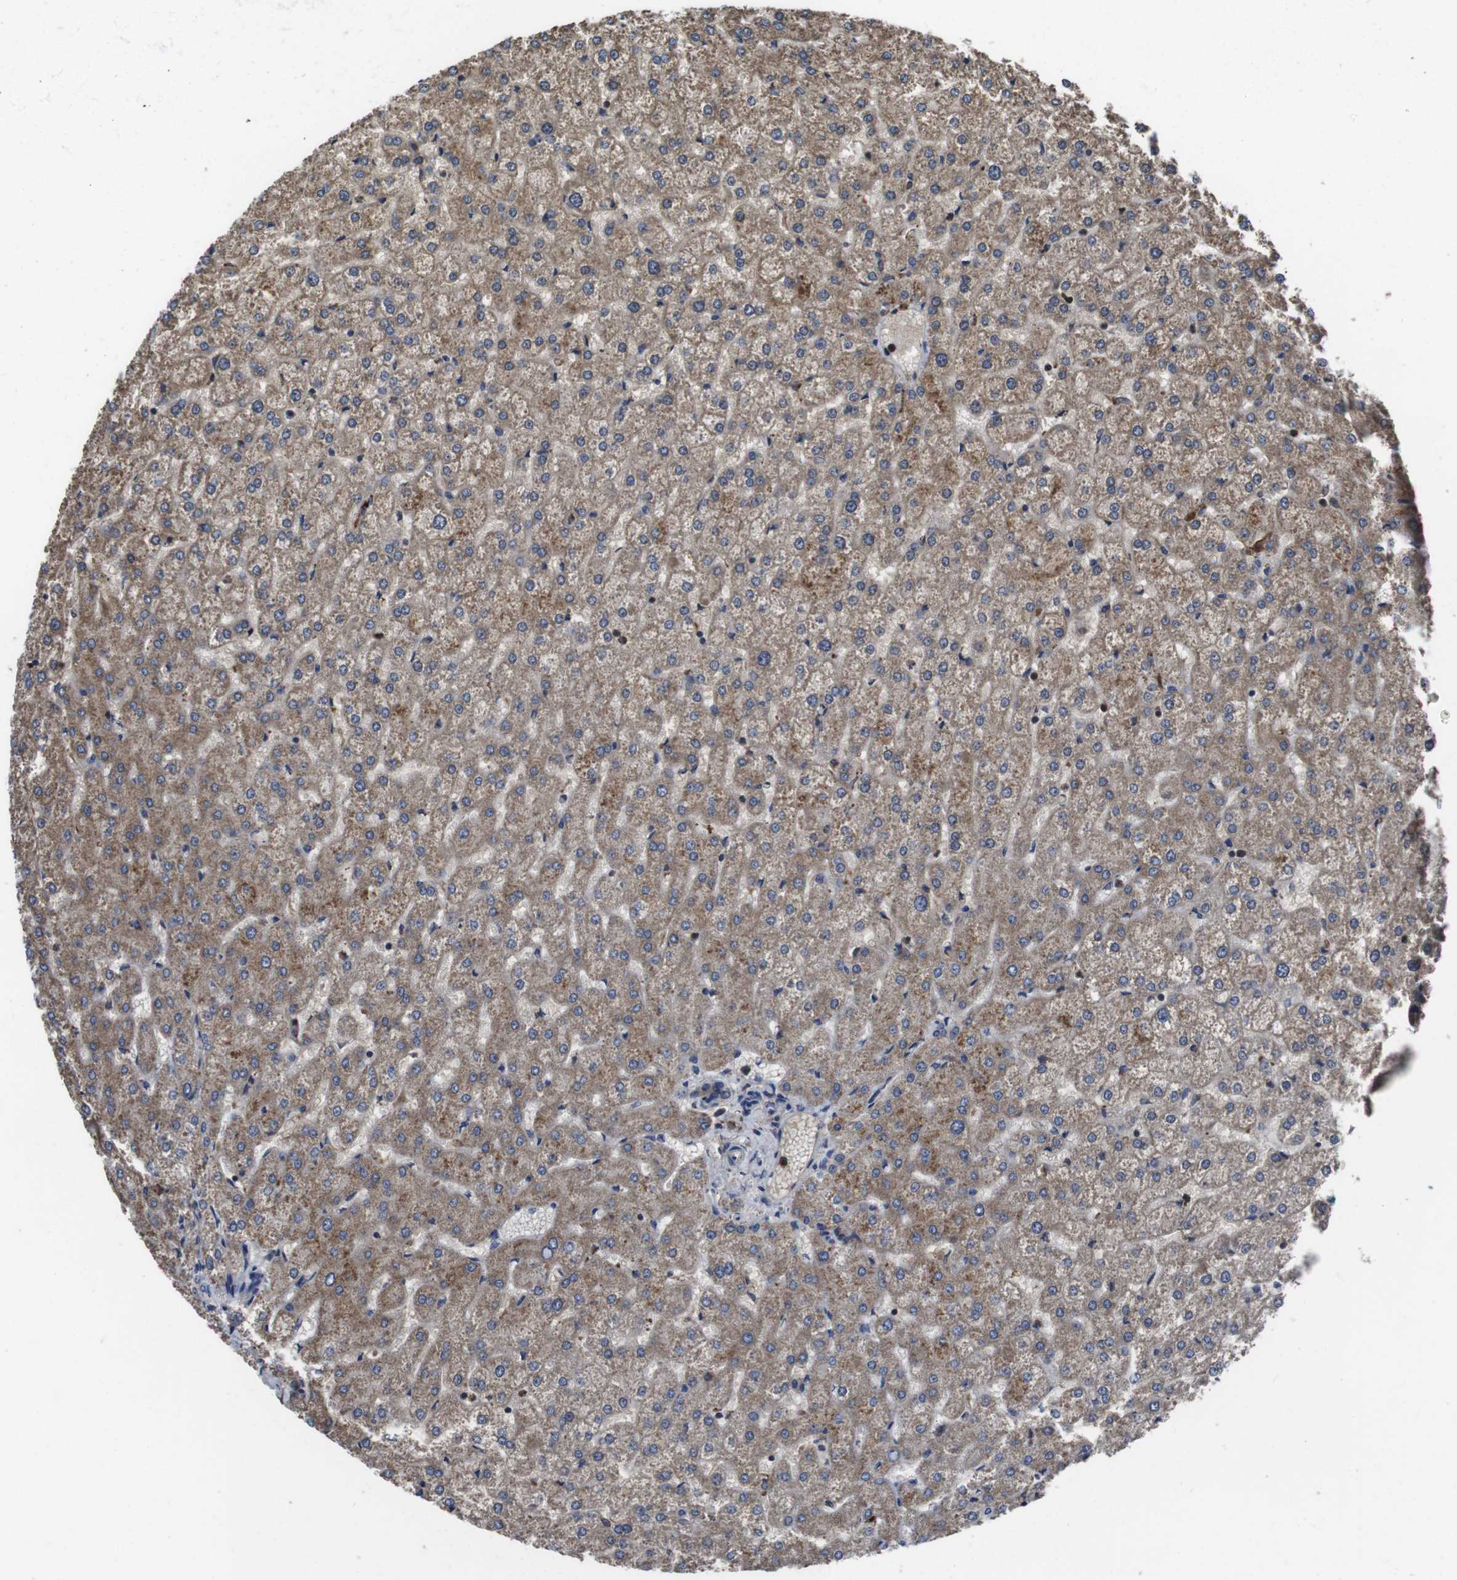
{"staining": {"intensity": "weak", "quantity": "25%-75%", "location": "cytoplasmic/membranous"}, "tissue": "liver", "cell_type": "Cholangiocytes", "image_type": "normal", "snomed": [{"axis": "morphology", "description": "Normal tissue, NOS"}, {"axis": "topography", "description": "Liver"}], "caption": "A brown stain highlights weak cytoplasmic/membranous expression of a protein in cholangiocytes of normal liver. The staining was performed using DAB (3,3'-diaminobenzidine), with brown indicating positive protein expression. Nuclei are stained blue with hematoxylin.", "gene": "CXCL11", "patient": {"sex": "female", "age": 32}}